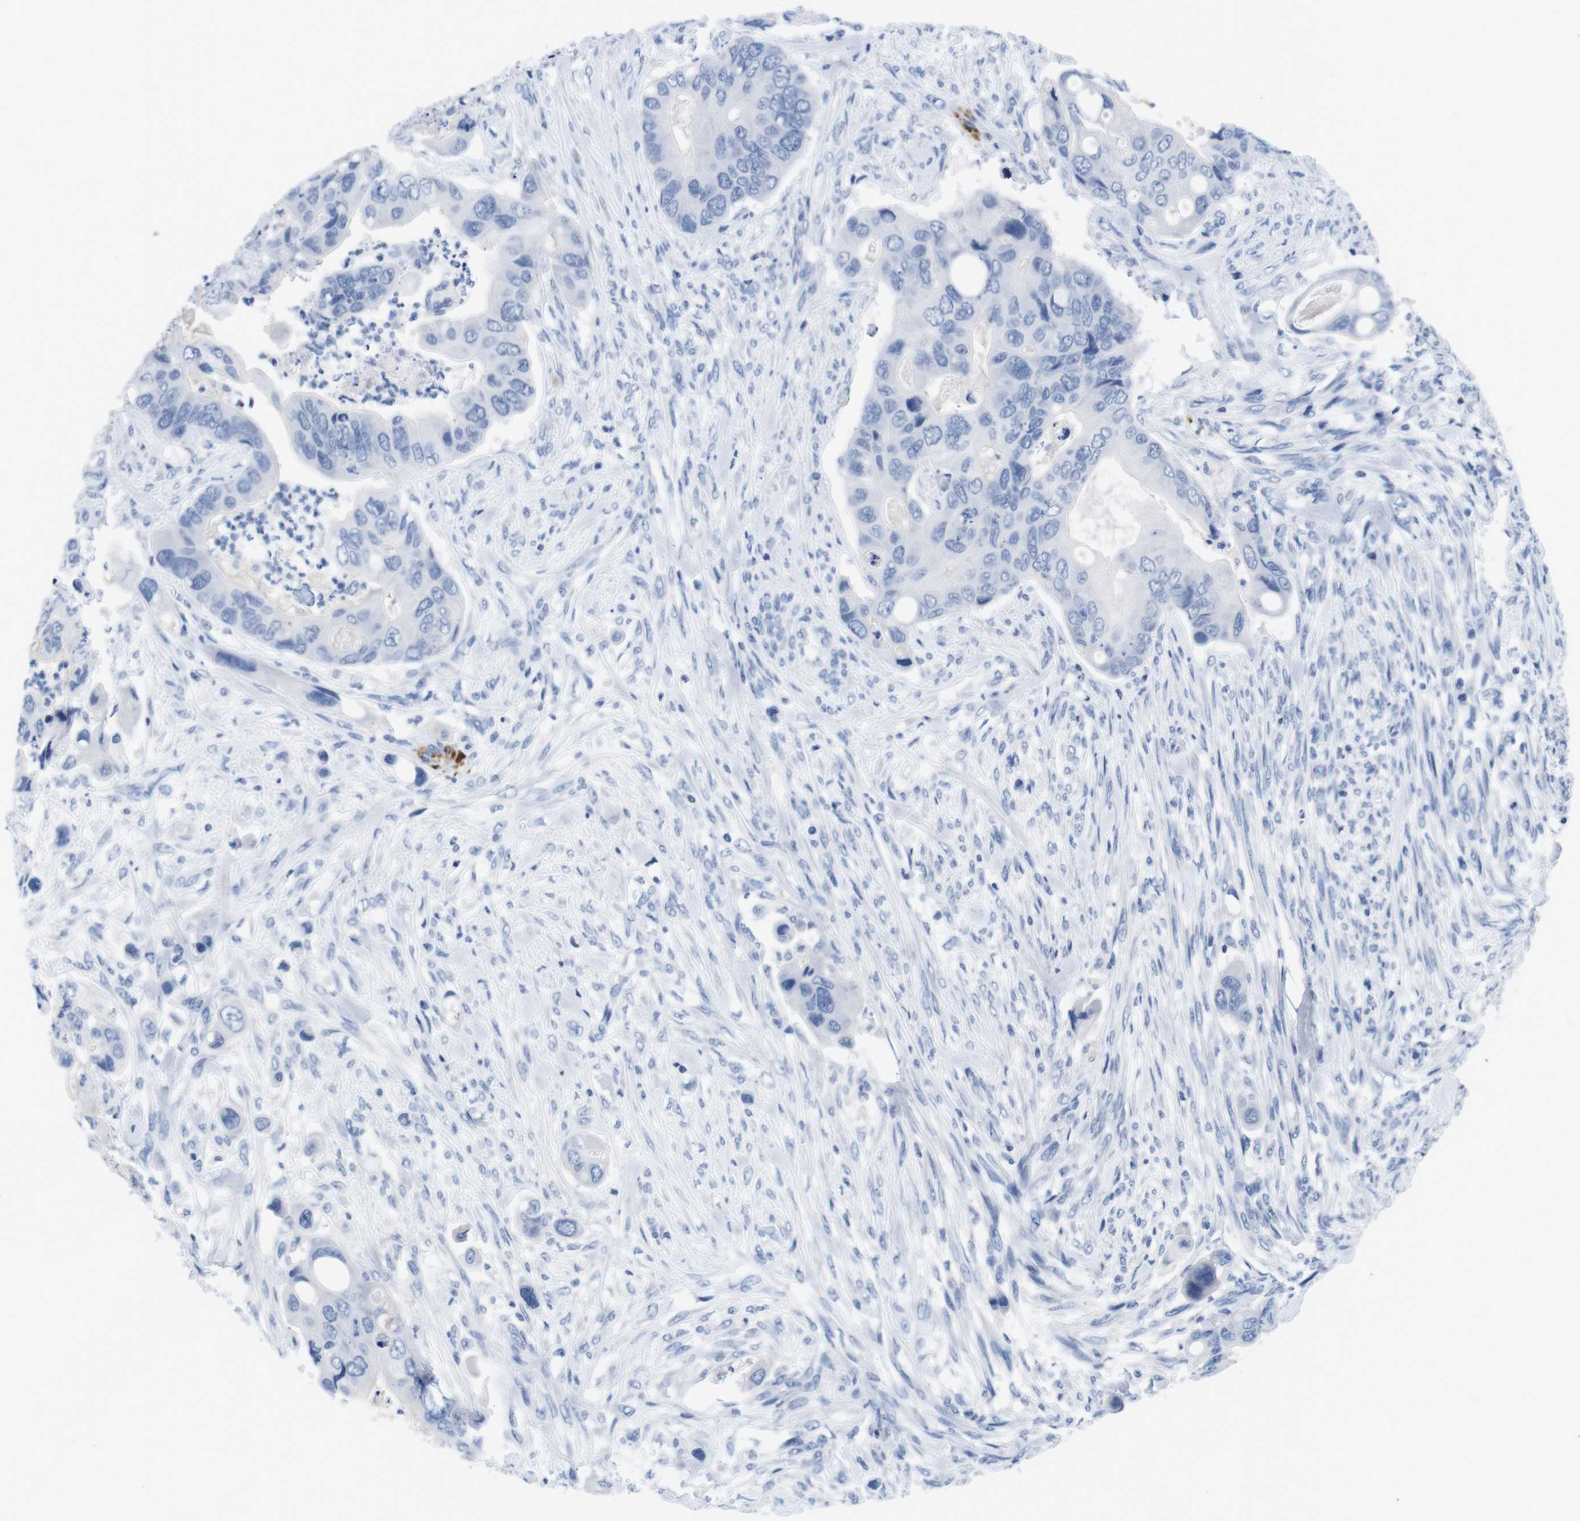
{"staining": {"intensity": "negative", "quantity": "none", "location": "none"}, "tissue": "colorectal cancer", "cell_type": "Tumor cells", "image_type": "cancer", "snomed": [{"axis": "morphology", "description": "Adenocarcinoma, NOS"}, {"axis": "topography", "description": "Rectum"}], "caption": "This is an IHC histopathology image of adenocarcinoma (colorectal). There is no expression in tumor cells.", "gene": "MAP6", "patient": {"sex": "female", "age": 57}}